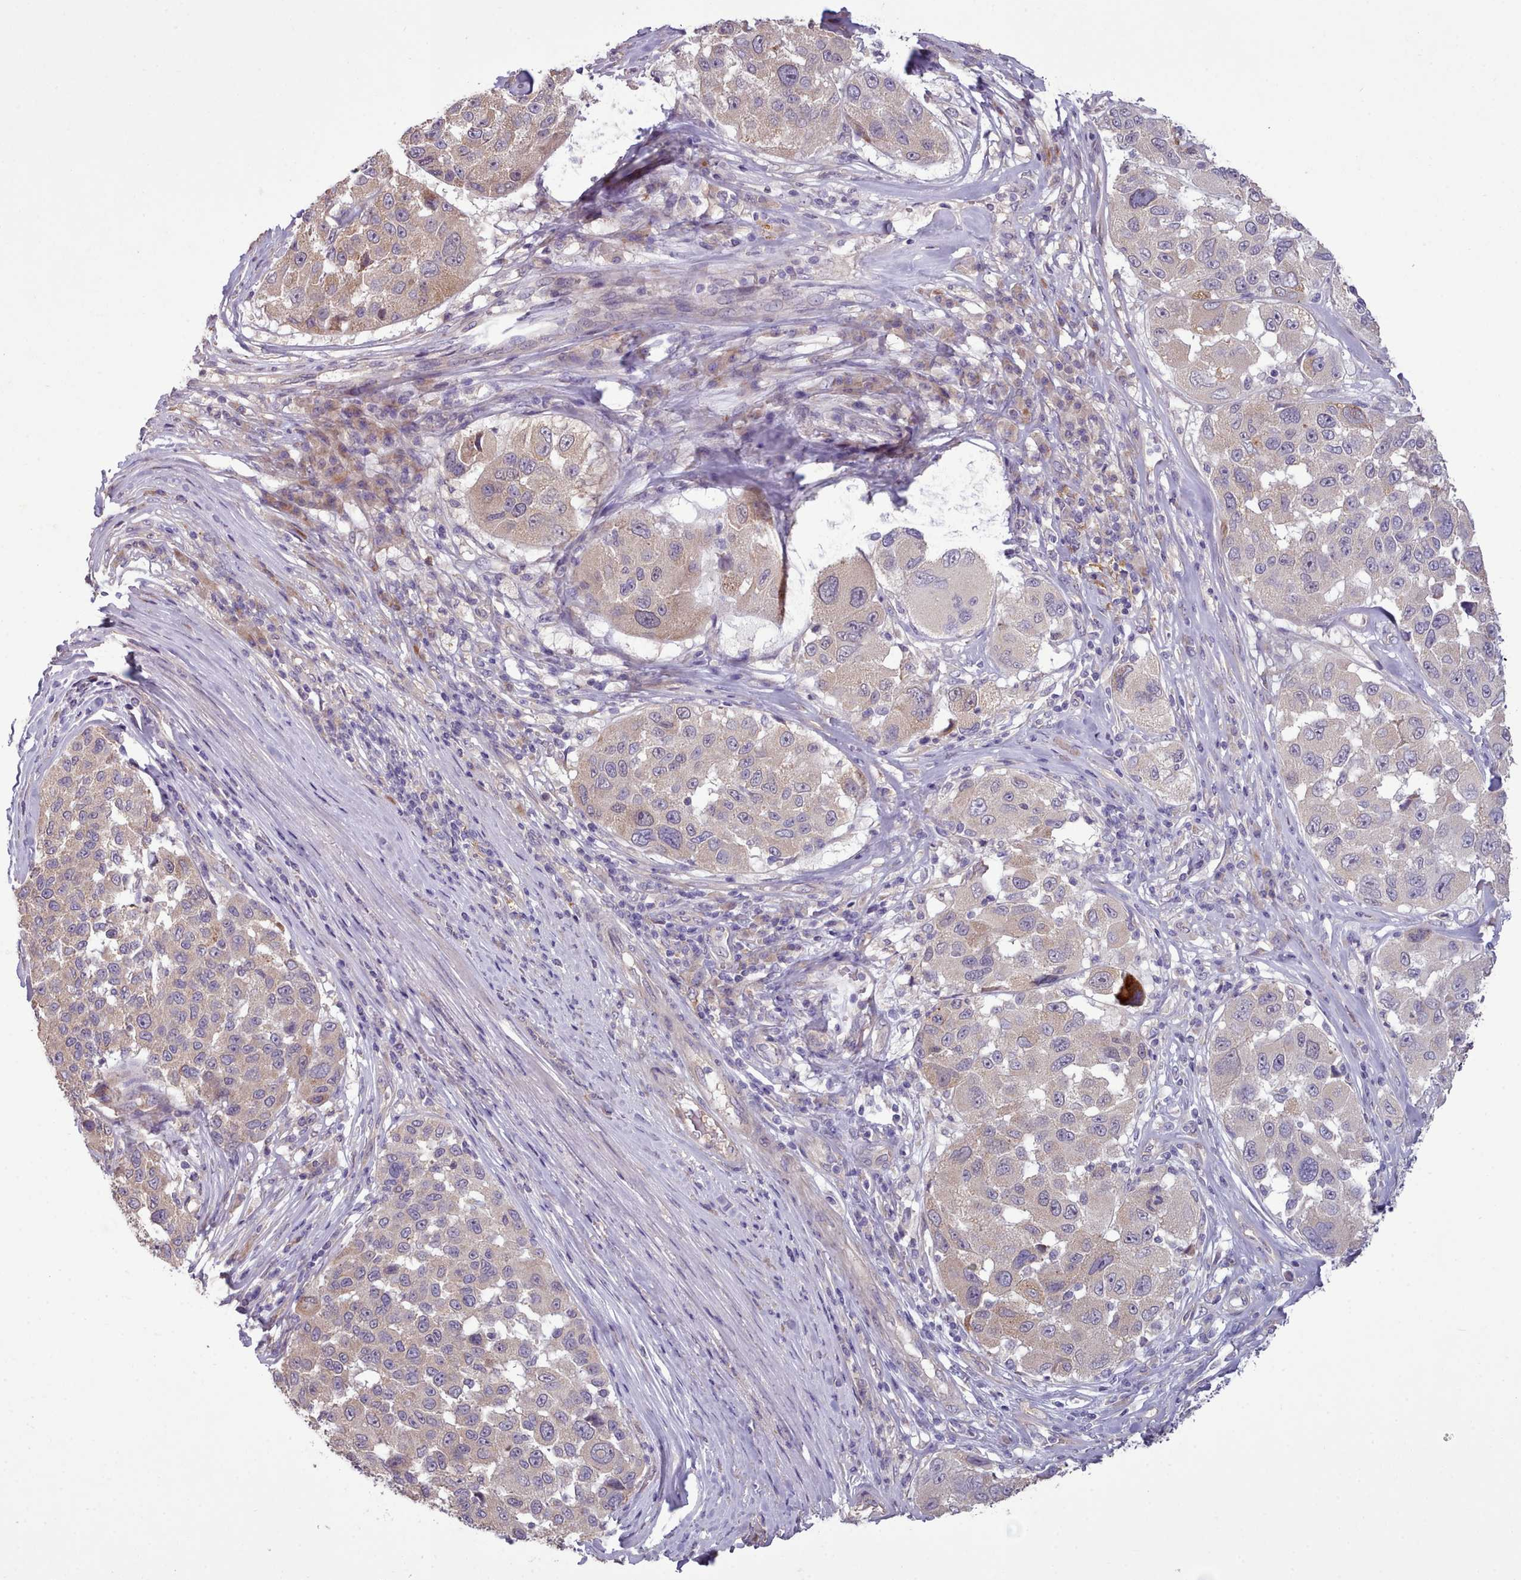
{"staining": {"intensity": "weak", "quantity": "<25%", "location": "cytoplasmic/membranous"}, "tissue": "melanoma", "cell_type": "Tumor cells", "image_type": "cancer", "snomed": [{"axis": "morphology", "description": "Malignant melanoma, NOS"}, {"axis": "topography", "description": "Skin"}], "caption": "IHC of human melanoma displays no expression in tumor cells.", "gene": "DPF1", "patient": {"sex": "female", "age": 66}}